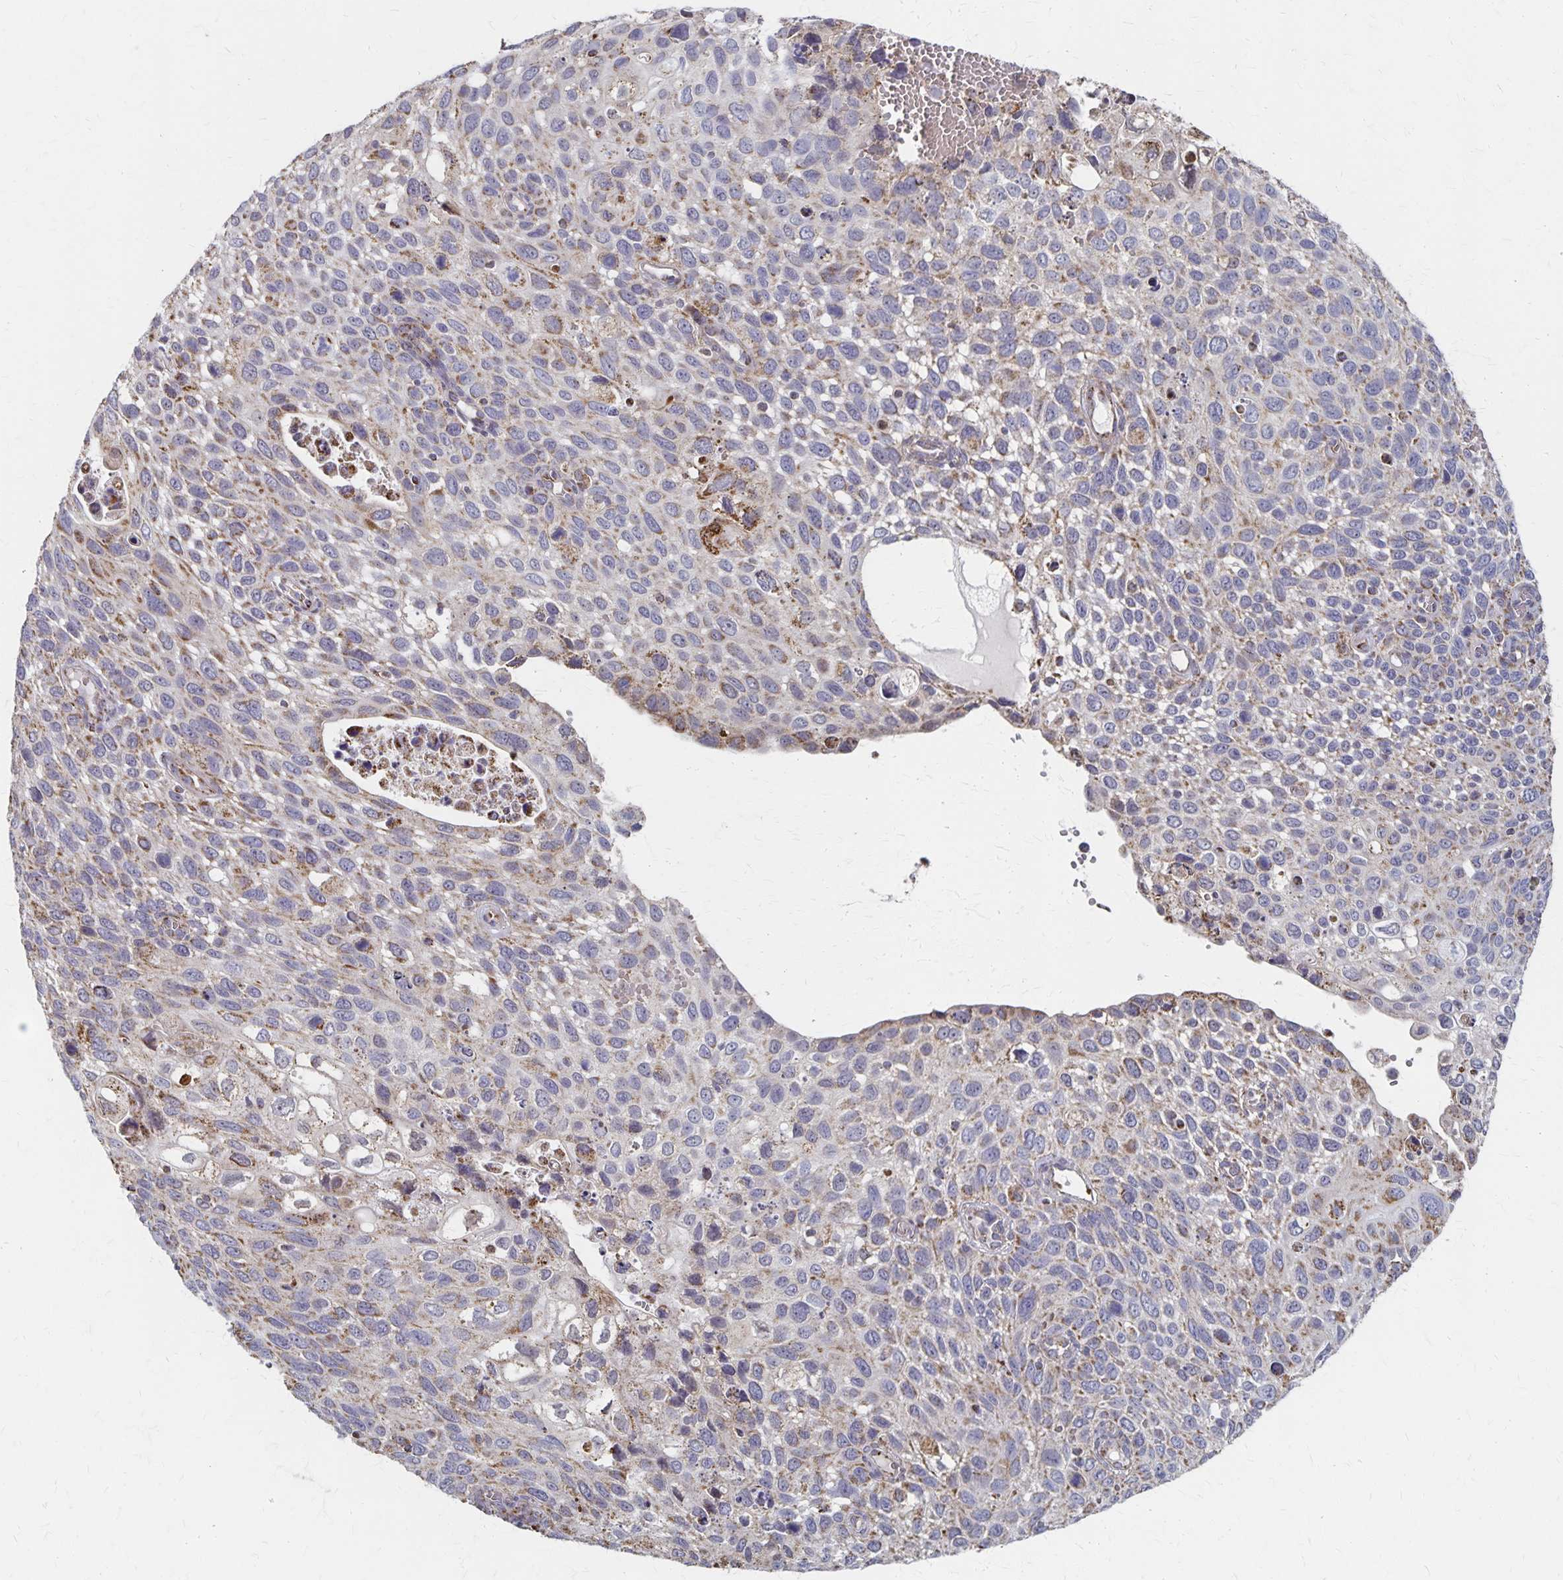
{"staining": {"intensity": "moderate", "quantity": "25%-75%", "location": "cytoplasmic/membranous"}, "tissue": "cervical cancer", "cell_type": "Tumor cells", "image_type": "cancer", "snomed": [{"axis": "morphology", "description": "Squamous cell carcinoma, NOS"}, {"axis": "topography", "description": "Cervix"}], "caption": "Human cervical cancer (squamous cell carcinoma) stained with a brown dye exhibits moderate cytoplasmic/membranous positive positivity in about 25%-75% of tumor cells.", "gene": "DYRK4", "patient": {"sex": "female", "age": 70}}